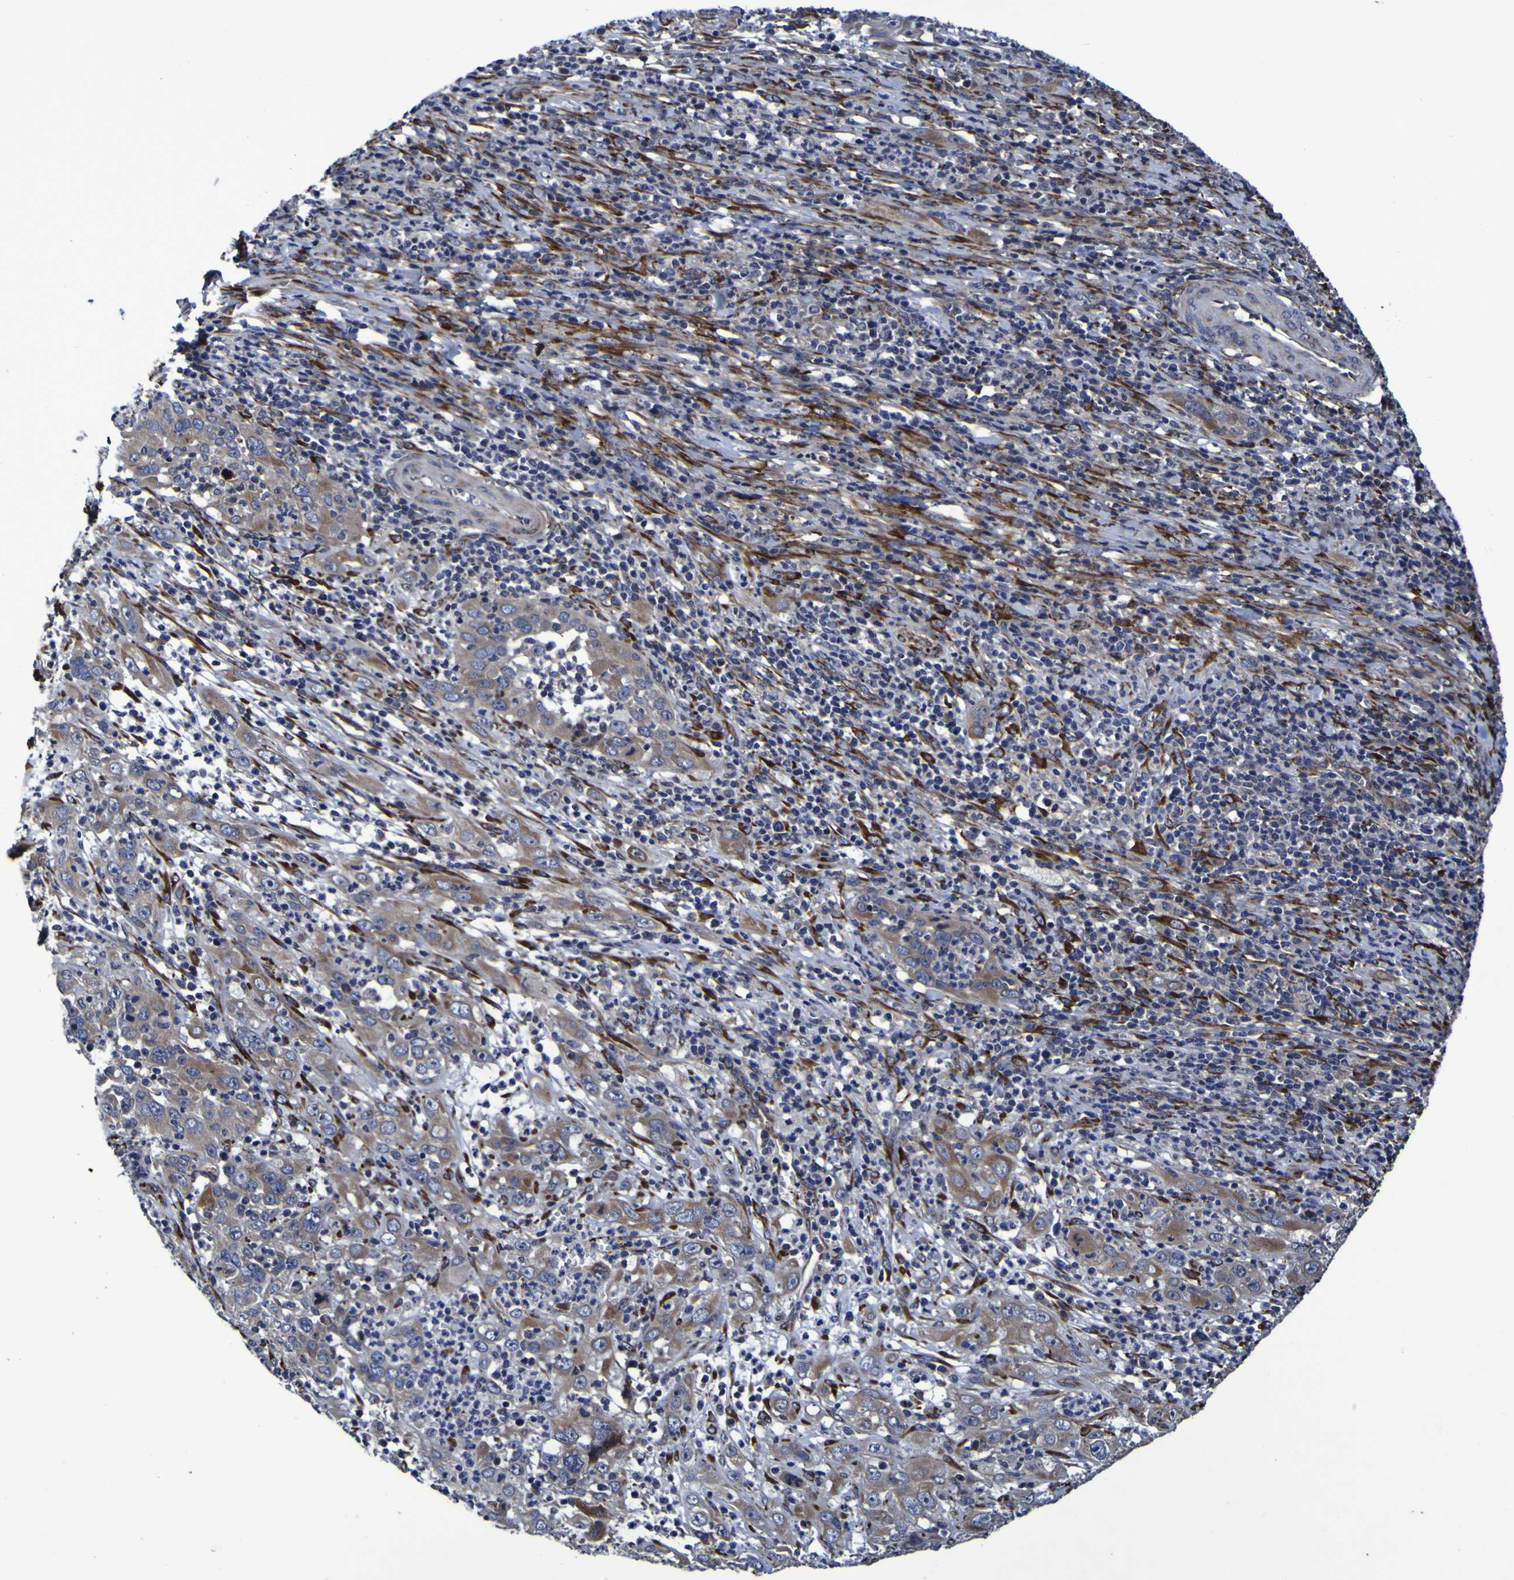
{"staining": {"intensity": "moderate", "quantity": ">75%", "location": "cytoplasmic/membranous"}, "tissue": "cervical cancer", "cell_type": "Tumor cells", "image_type": "cancer", "snomed": [{"axis": "morphology", "description": "Squamous cell carcinoma, NOS"}, {"axis": "topography", "description": "Cervix"}], "caption": "IHC of human cervical cancer (squamous cell carcinoma) demonstrates medium levels of moderate cytoplasmic/membranous positivity in approximately >75% of tumor cells. The protein is shown in brown color, while the nuclei are stained blue.", "gene": "P3H1", "patient": {"sex": "female", "age": 32}}